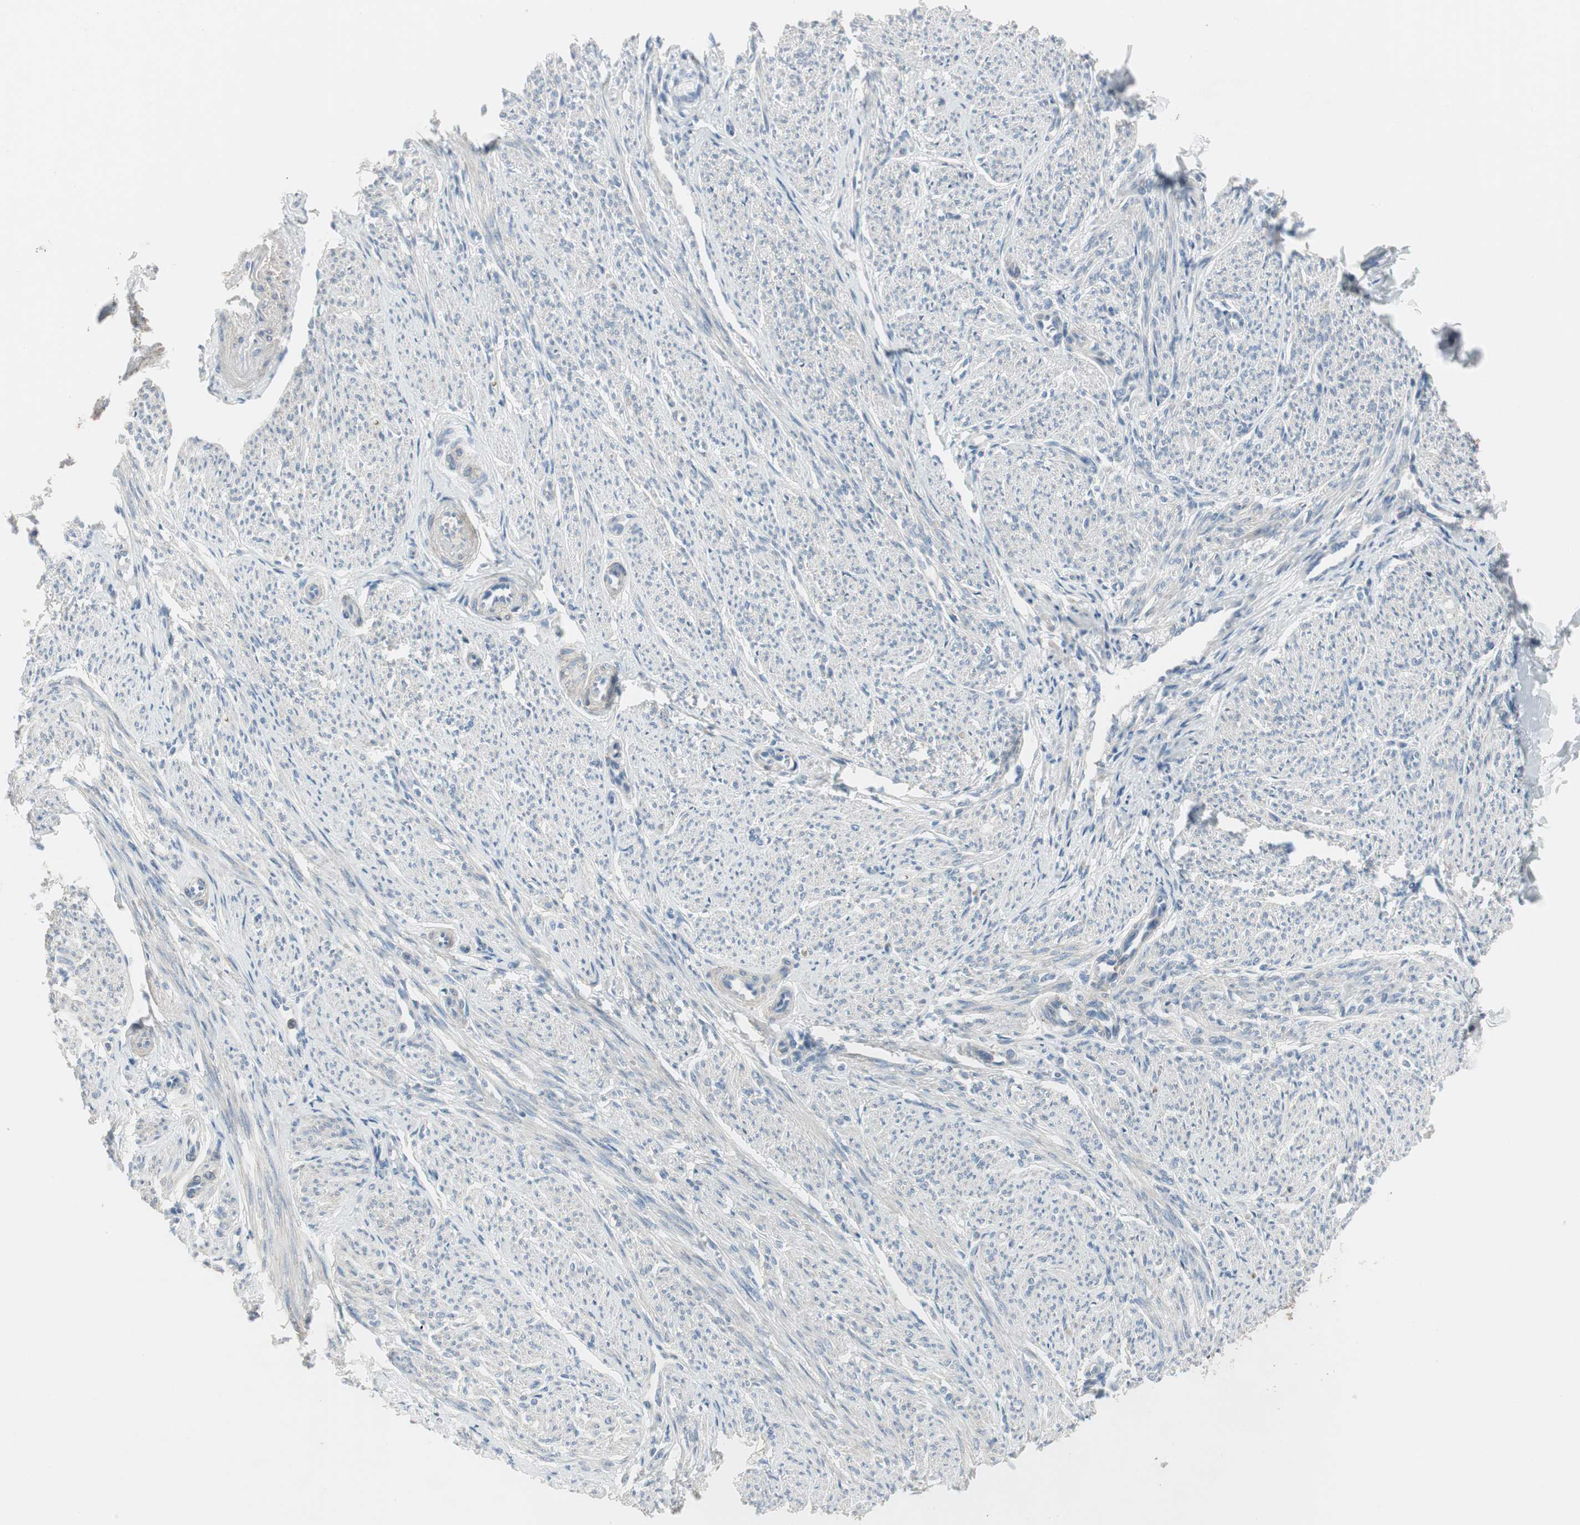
{"staining": {"intensity": "weak", "quantity": ">75%", "location": "cytoplasmic/membranous"}, "tissue": "smooth muscle", "cell_type": "Smooth muscle cells", "image_type": "normal", "snomed": [{"axis": "morphology", "description": "Normal tissue, NOS"}, {"axis": "topography", "description": "Smooth muscle"}], "caption": "Immunohistochemical staining of normal smooth muscle displays low levels of weak cytoplasmic/membranous positivity in approximately >75% of smooth muscle cells.", "gene": "PIGR", "patient": {"sex": "female", "age": 65}}